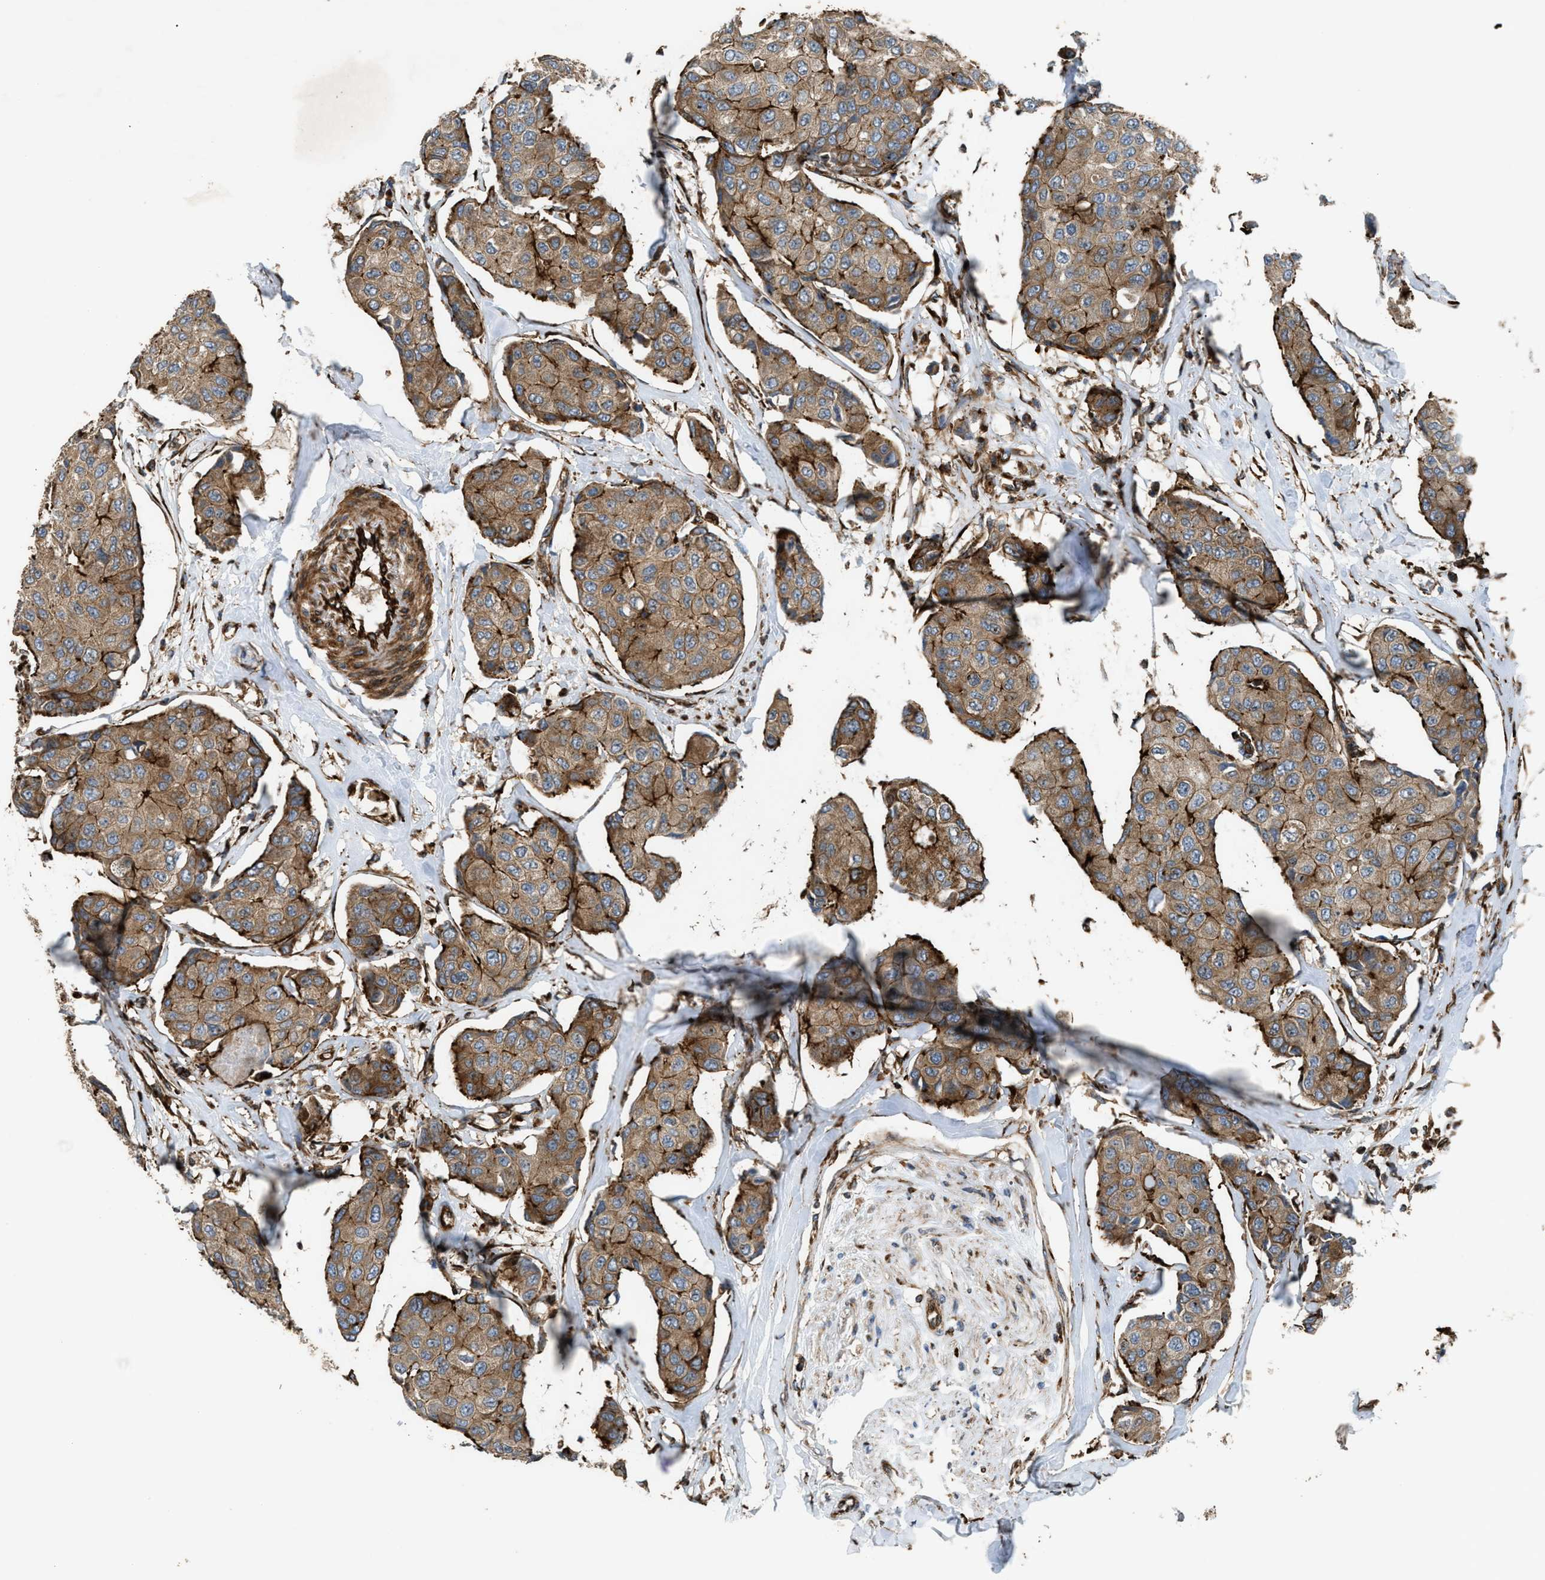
{"staining": {"intensity": "moderate", "quantity": ">75%", "location": "cytoplasmic/membranous"}, "tissue": "breast cancer", "cell_type": "Tumor cells", "image_type": "cancer", "snomed": [{"axis": "morphology", "description": "Duct carcinoma"}, {"axis": "topography", "description": "Breast"}], "caption": "Protein staining of breast infiltrating ductal carcinoma tissue exhibits moderate cytoplasmic/membranous staining in about >75% of tumor cells. Using DAB (3,3'-diaminobenzidine) (brown) and hematoxylin (blue) stains, captured at high magnification using brightfield microscopy.", "gene": "EGLN1", "patient": {"sex": "female", "age": 80}}